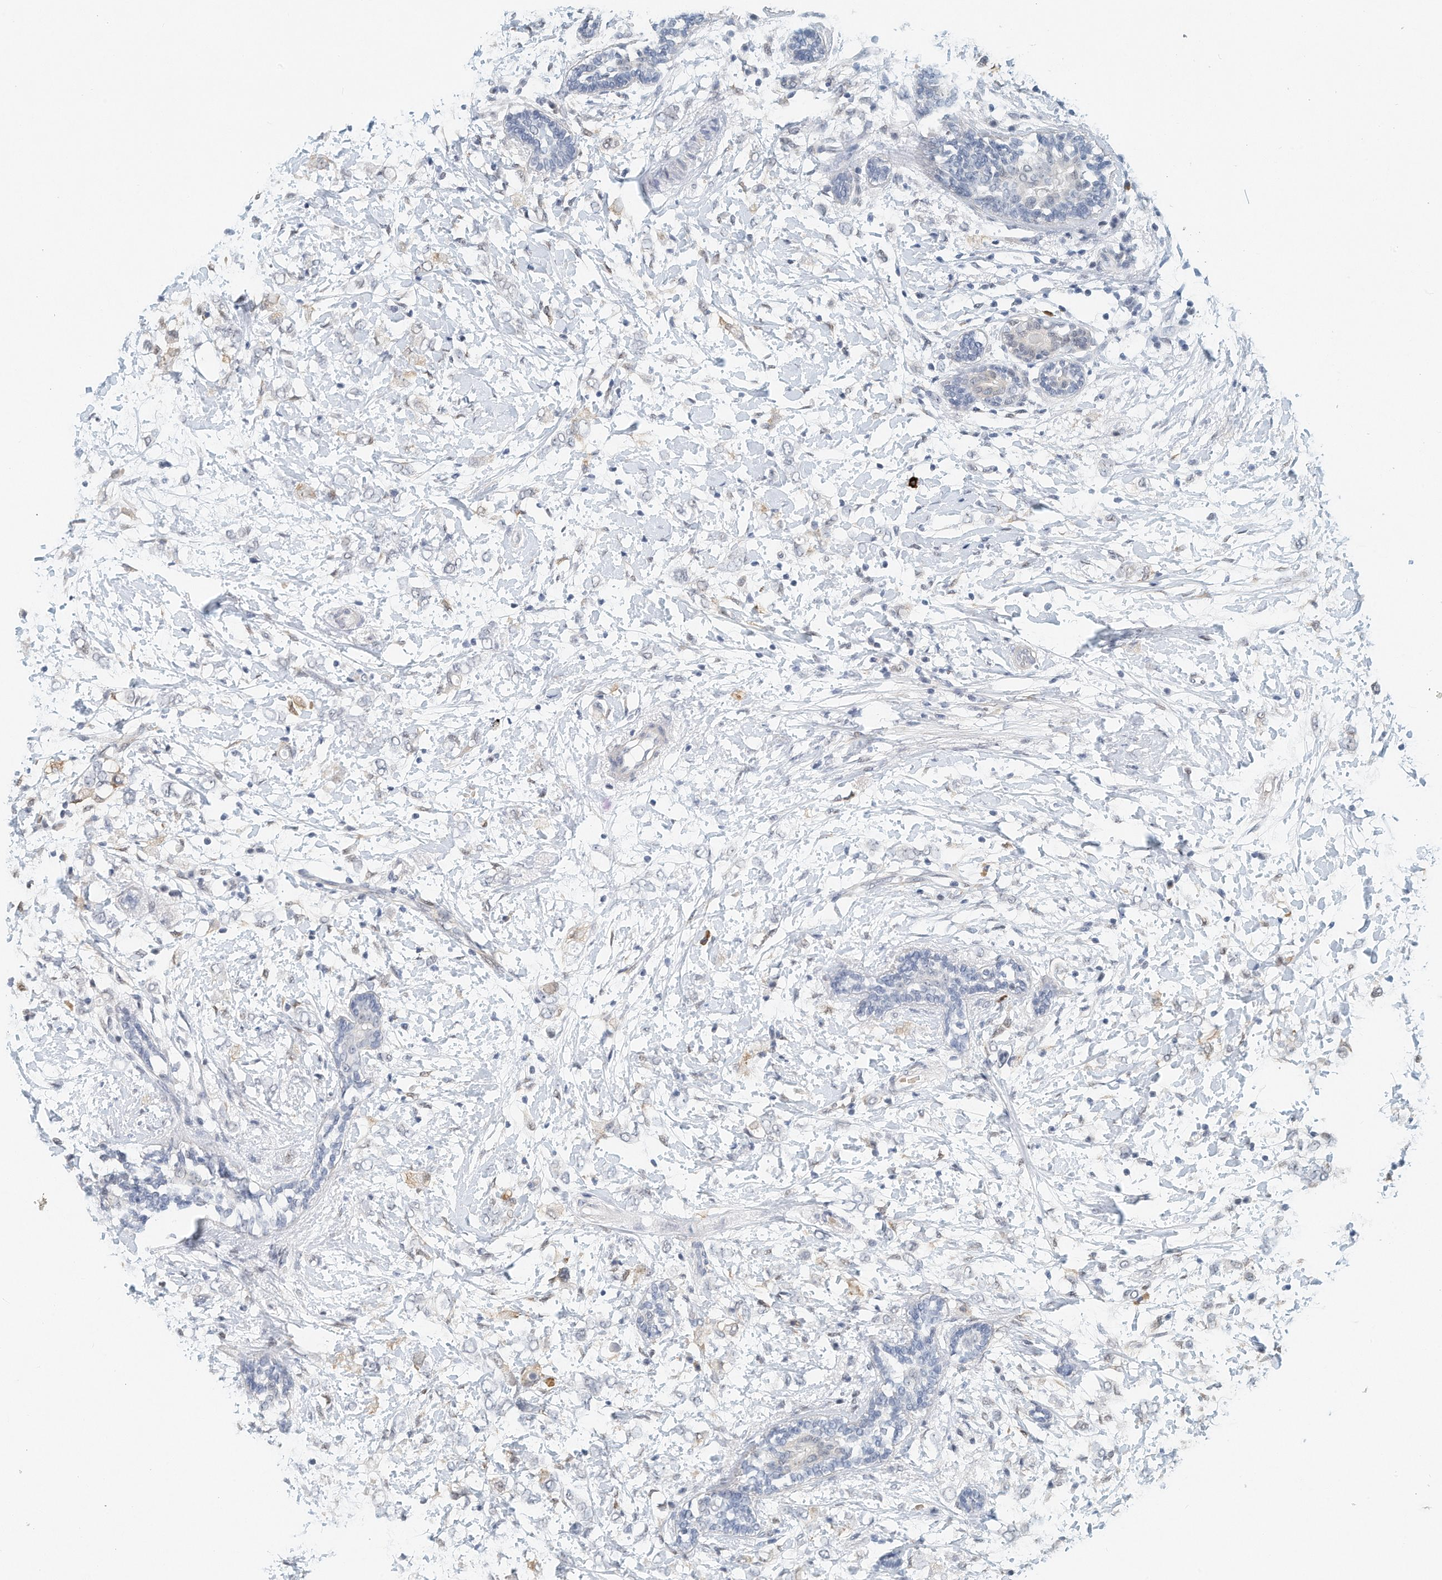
{"staining": {"intensity": "negative", "quantity": "none", "location": "none"}, "tissue": "breast cancer", "cell_type": "Tumor cells", "image_type": "cancer", "snomed": [{"axis": "morphology", "description": "Normal tissue, NOS"}, {"axis": "morphology", "description": "Lobular carcinoma"}, {"axis": "topography", "description": "Breast"}], "caption": "Micrograph shows no protein expression in tumor cells of lobular carcinoma (breast) tissue.", "gene": "ARHGAP28", "patient": {"sex": "female", "age": 47}}